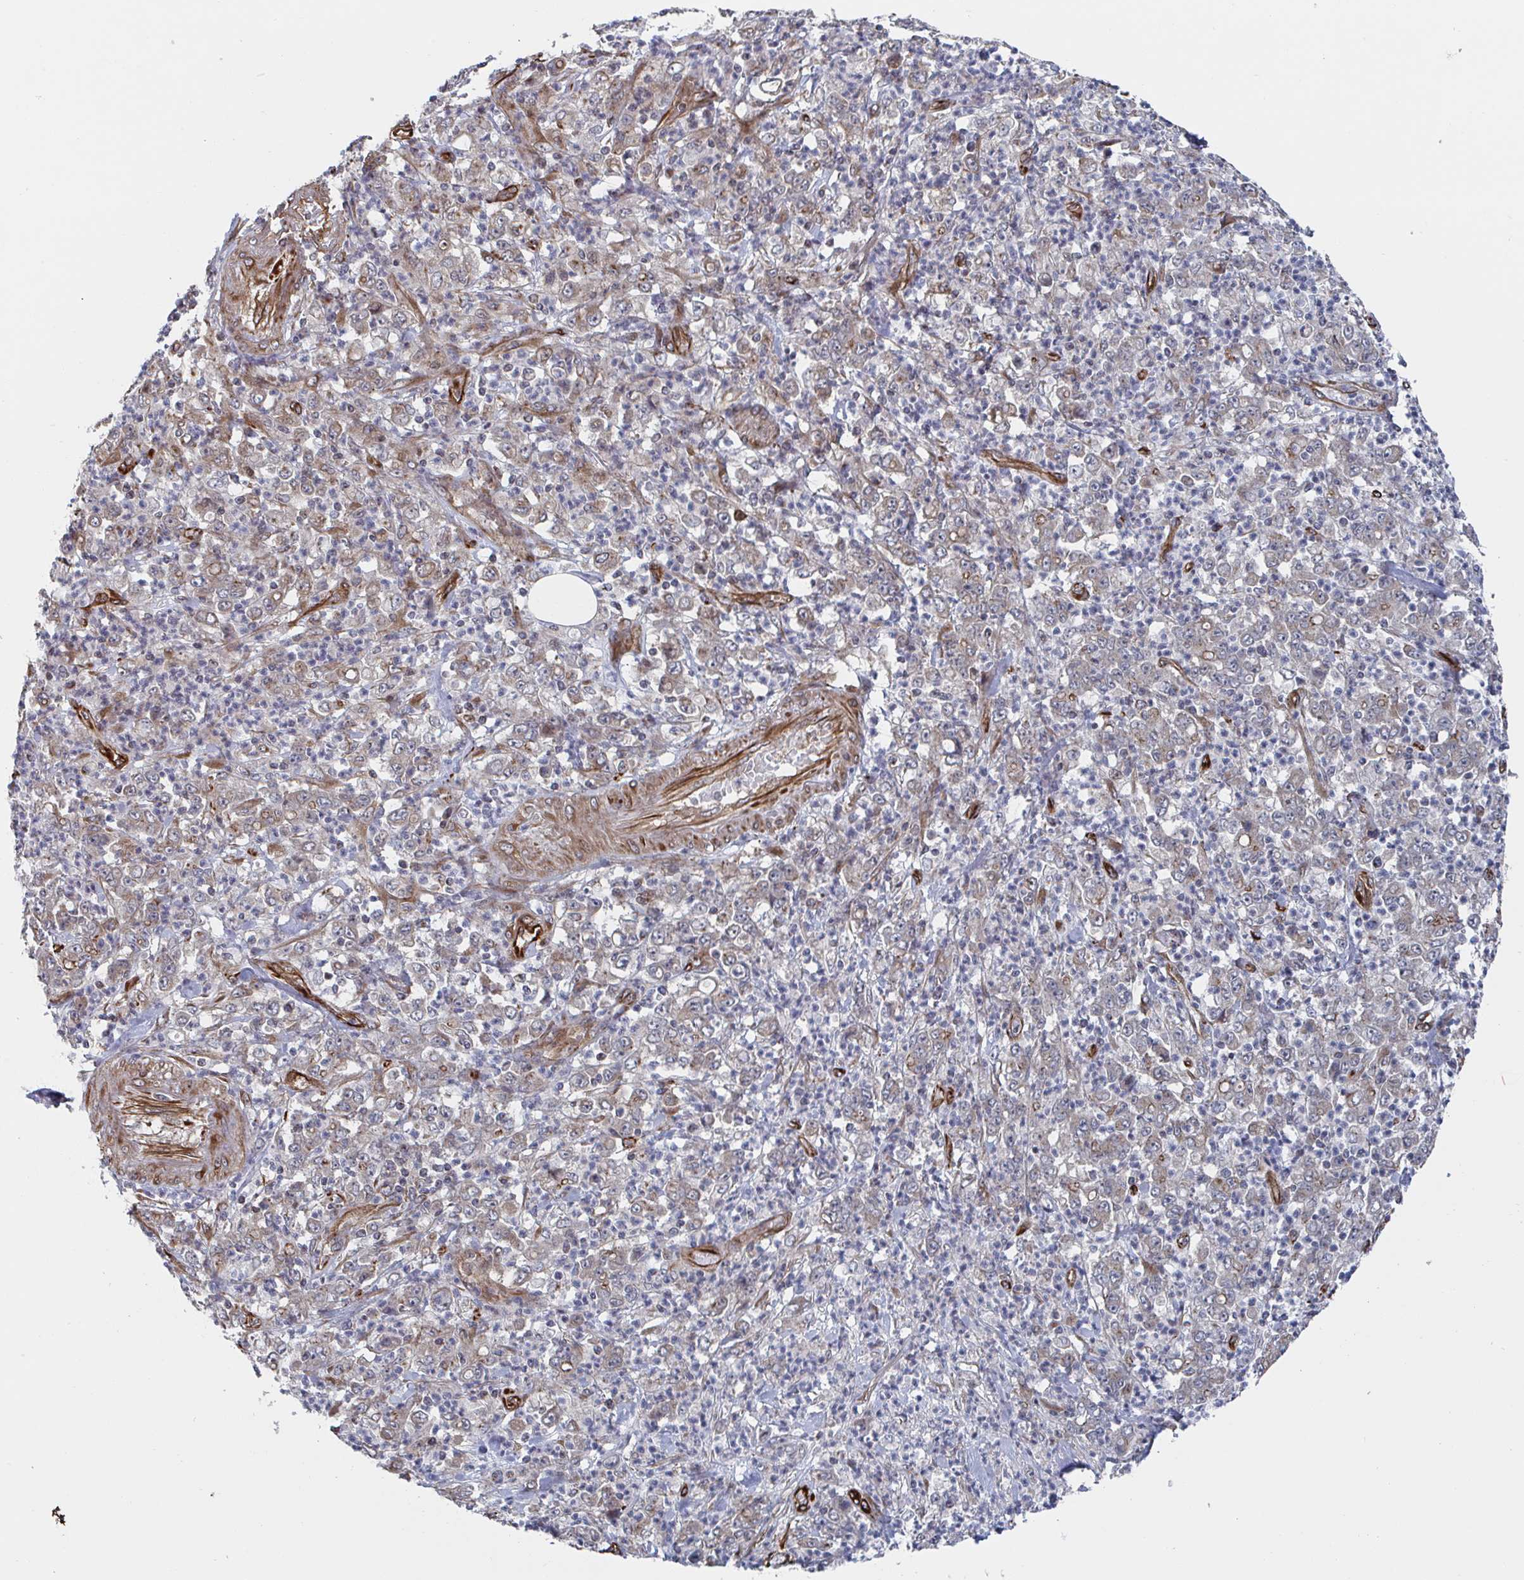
{"staining": {"intensity": "negative", "quantity": "none", "location": "none"}, "tissue": "stomach cancer", "cell_type": "Tumor cells", "image_type": "cancer", "snomed": [{"axis": "morphology", "description": "Adenocarcinoma, NOS"}, {"axis": "topography", "description": "Stomach, lower"}], "caption": "Immunohistochemical staining of stomach cancer demonstrates no significant expression in tumor cells.", "gene": "DVL3", "patient": {"sex": "female", "age": 71}}